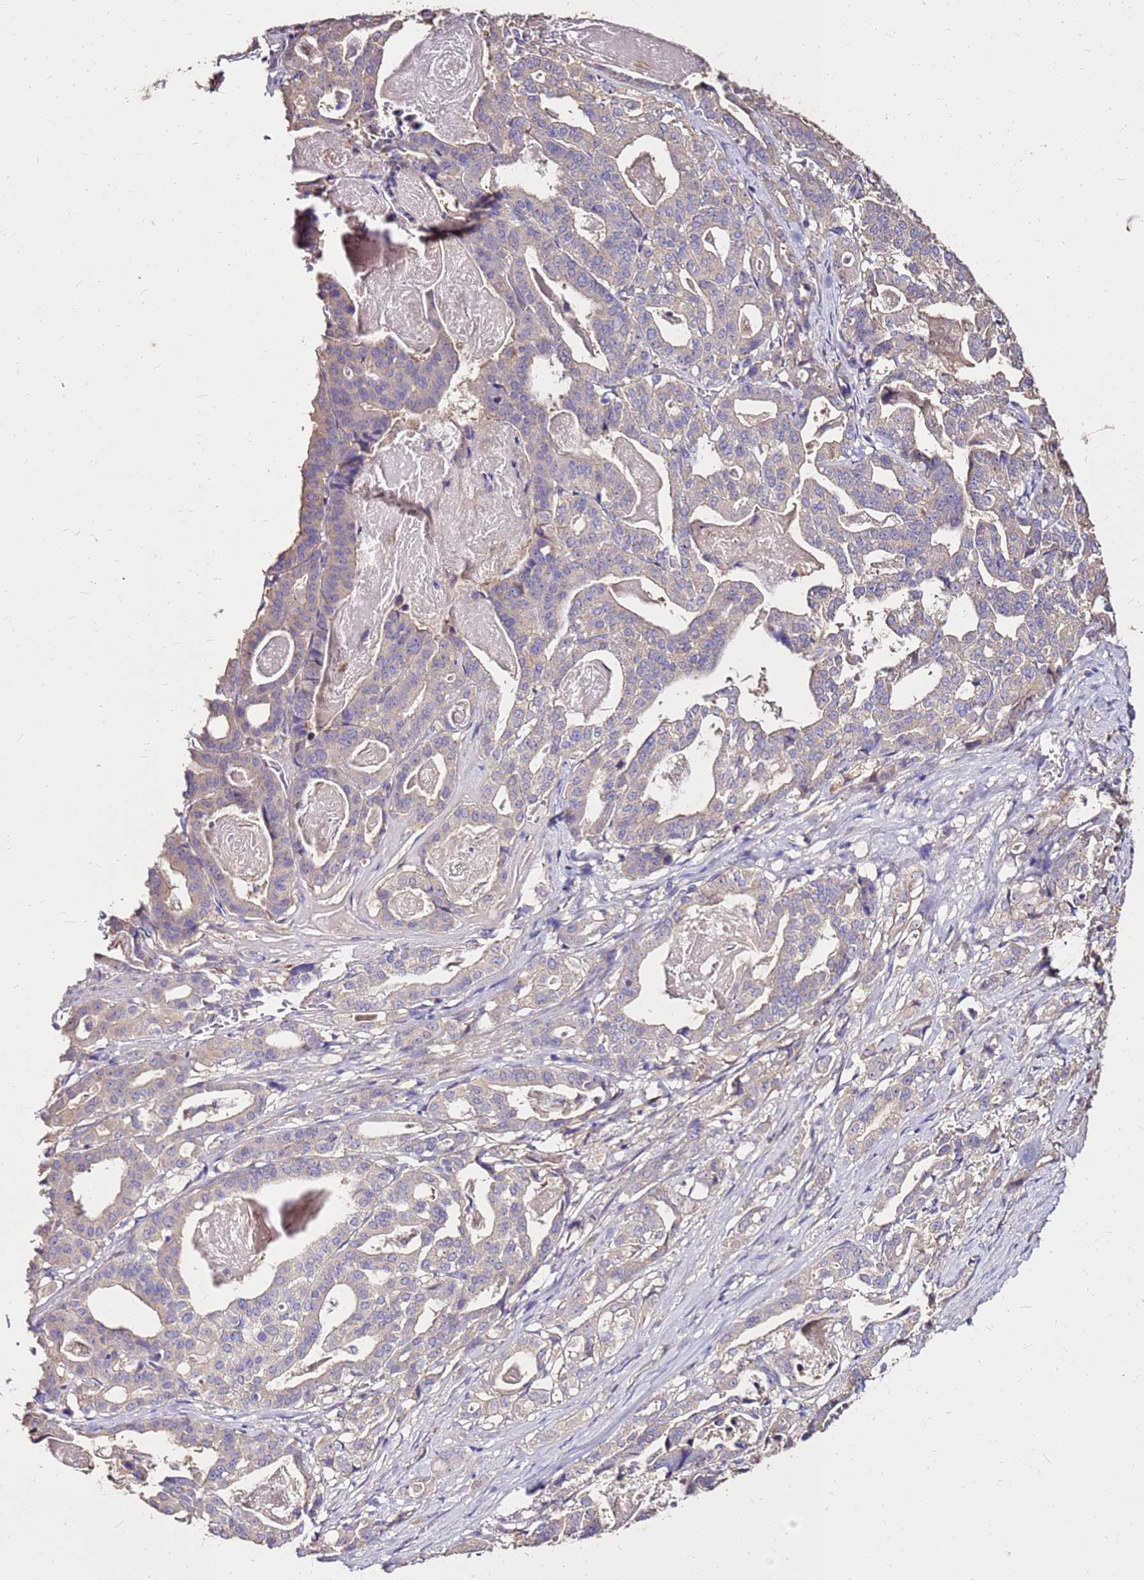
{"staining": {"intensity": "weak", "quantity": "25%-75%", "location": "cytoplasmic/membranous"}, "tissue": "stomach cancer", "cell_type": "Tumor cells", "image_type": "cancer", "snomed": [{"axis": "morphology", "description": "Adenocarcinoma, NOS"}, {"axis": "topography", "description": "Stomach"}], "caption": "Brown immunohistochemical staining in stomach cancer reveals weak cytoplasmic/membranous positivity in approximately 25%-75% of tumor cells.", "gene": "EXD3", "patient": {"sex": "male", "age": 48}}